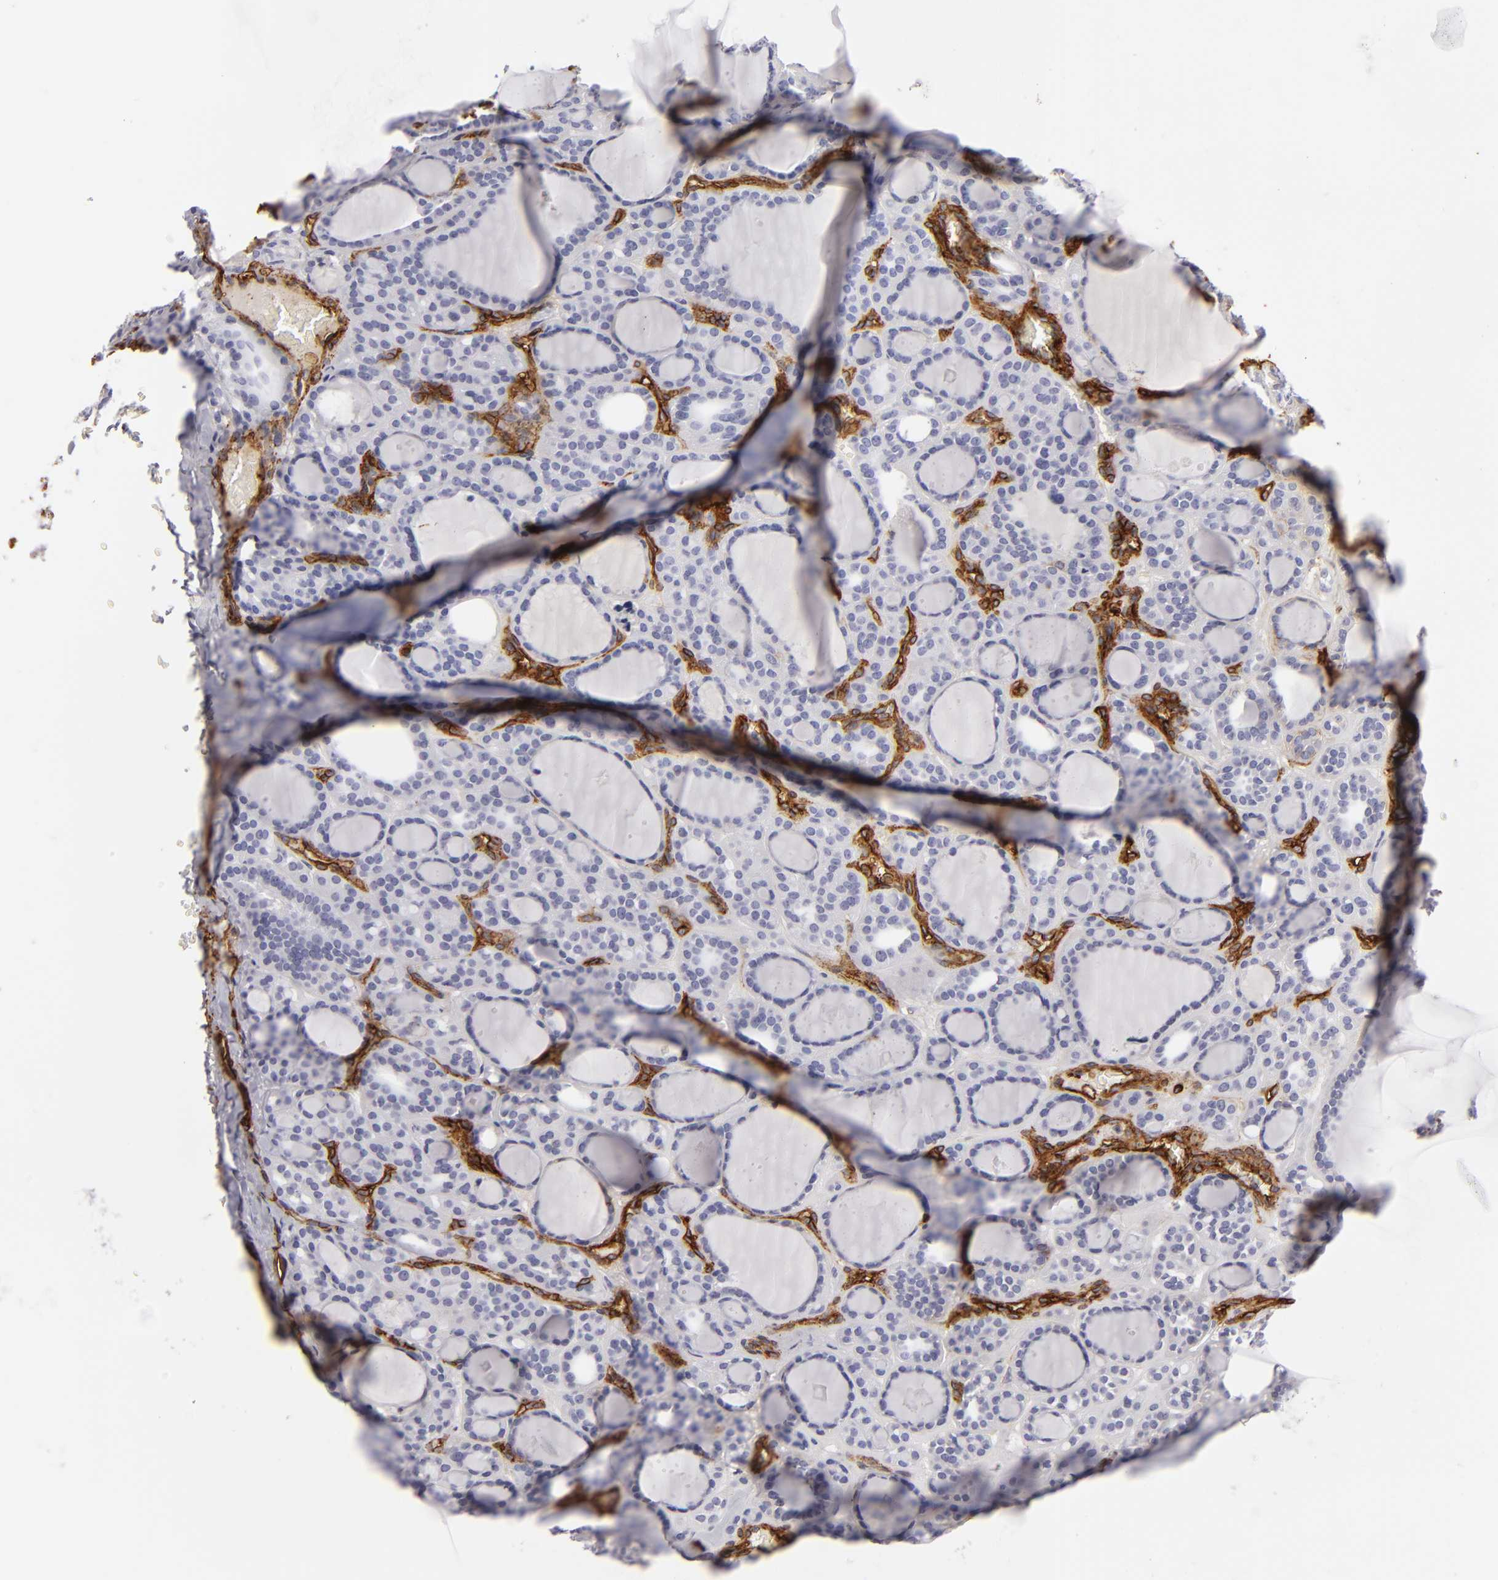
{"staining": {"intensity": "negative", "quantity": "none", "location": "none"}, "tissue": "thyroid cancer", "cell_type": "Tumor cells", "image_type": "cancer", "snomed": [{"axis": "morphology", "description": "Follicular adenoma carcinoma, NOS"}, {"axis": "topography", "description": "Thyroid gland"}], "caption": "A micrograph of thyroid cancer stained for a protein displays no brown staining in tumor cells. (DAB immunohistochemistry (IHC) with hematoxylin counter stain).", "gene": "MCAM", "patient": {"sex": "female", "age": 71}}